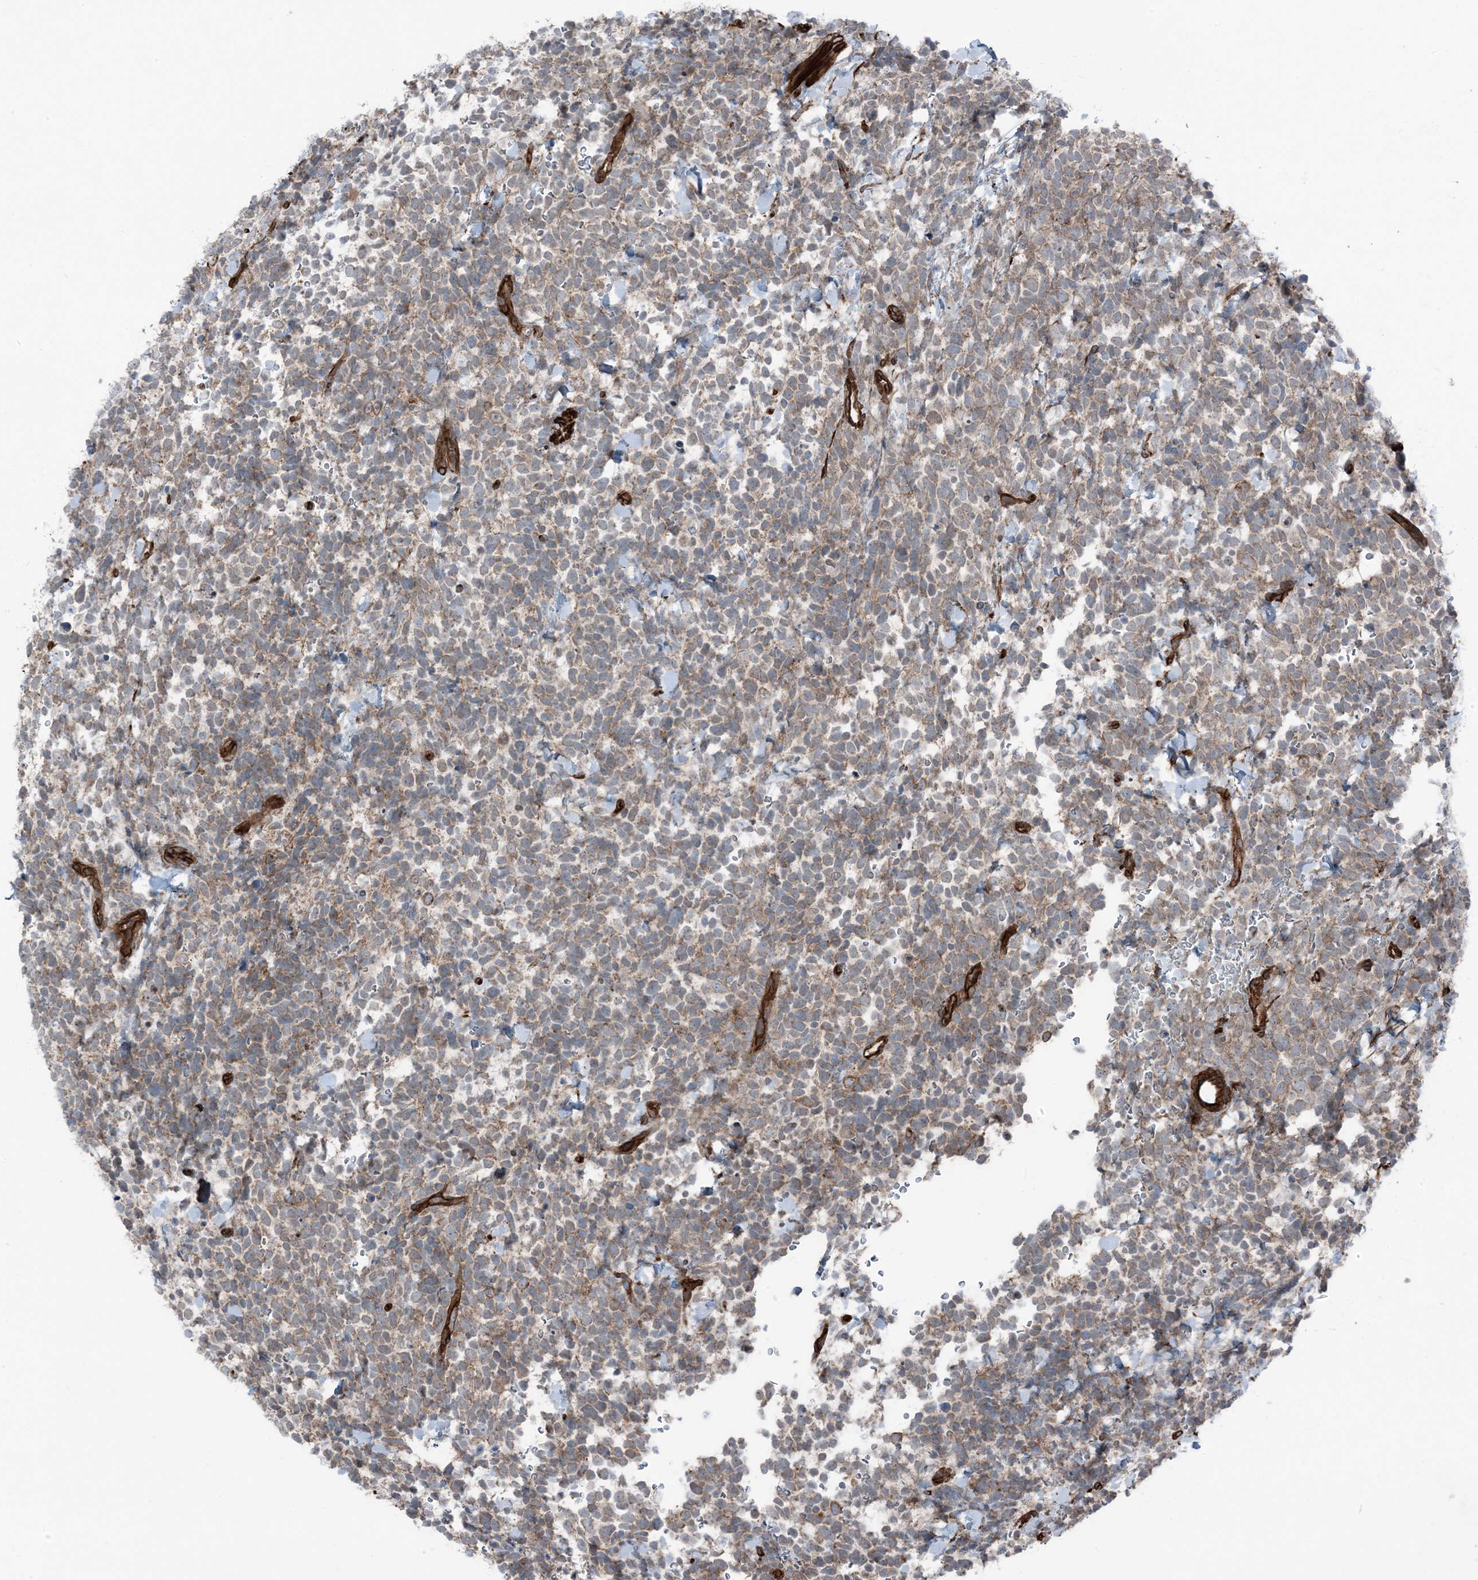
{"staining": {"intensity": "weak", "quantity": ">75%", "location": "cytoplasmic/membranous"}, "tissue": "urothelial cancer", "cell_type": "Tumor cells", "image_type": "cancer", "snomed": [{"axis": "morphology", "description": "Urothelial carcinoma, High grade"}, {"axis": "topography", "description": "Urinary bladder"}], "caption": "A histopathology image showing weak cytoplasmic/membranous expression in approximately >75% of tumor cells in urothelial carcinoma (high-grade), as visualized by brown immunohistochemical staining.", "gene": "ZFP90", "patient": {"sex": "female", "age": 82}}